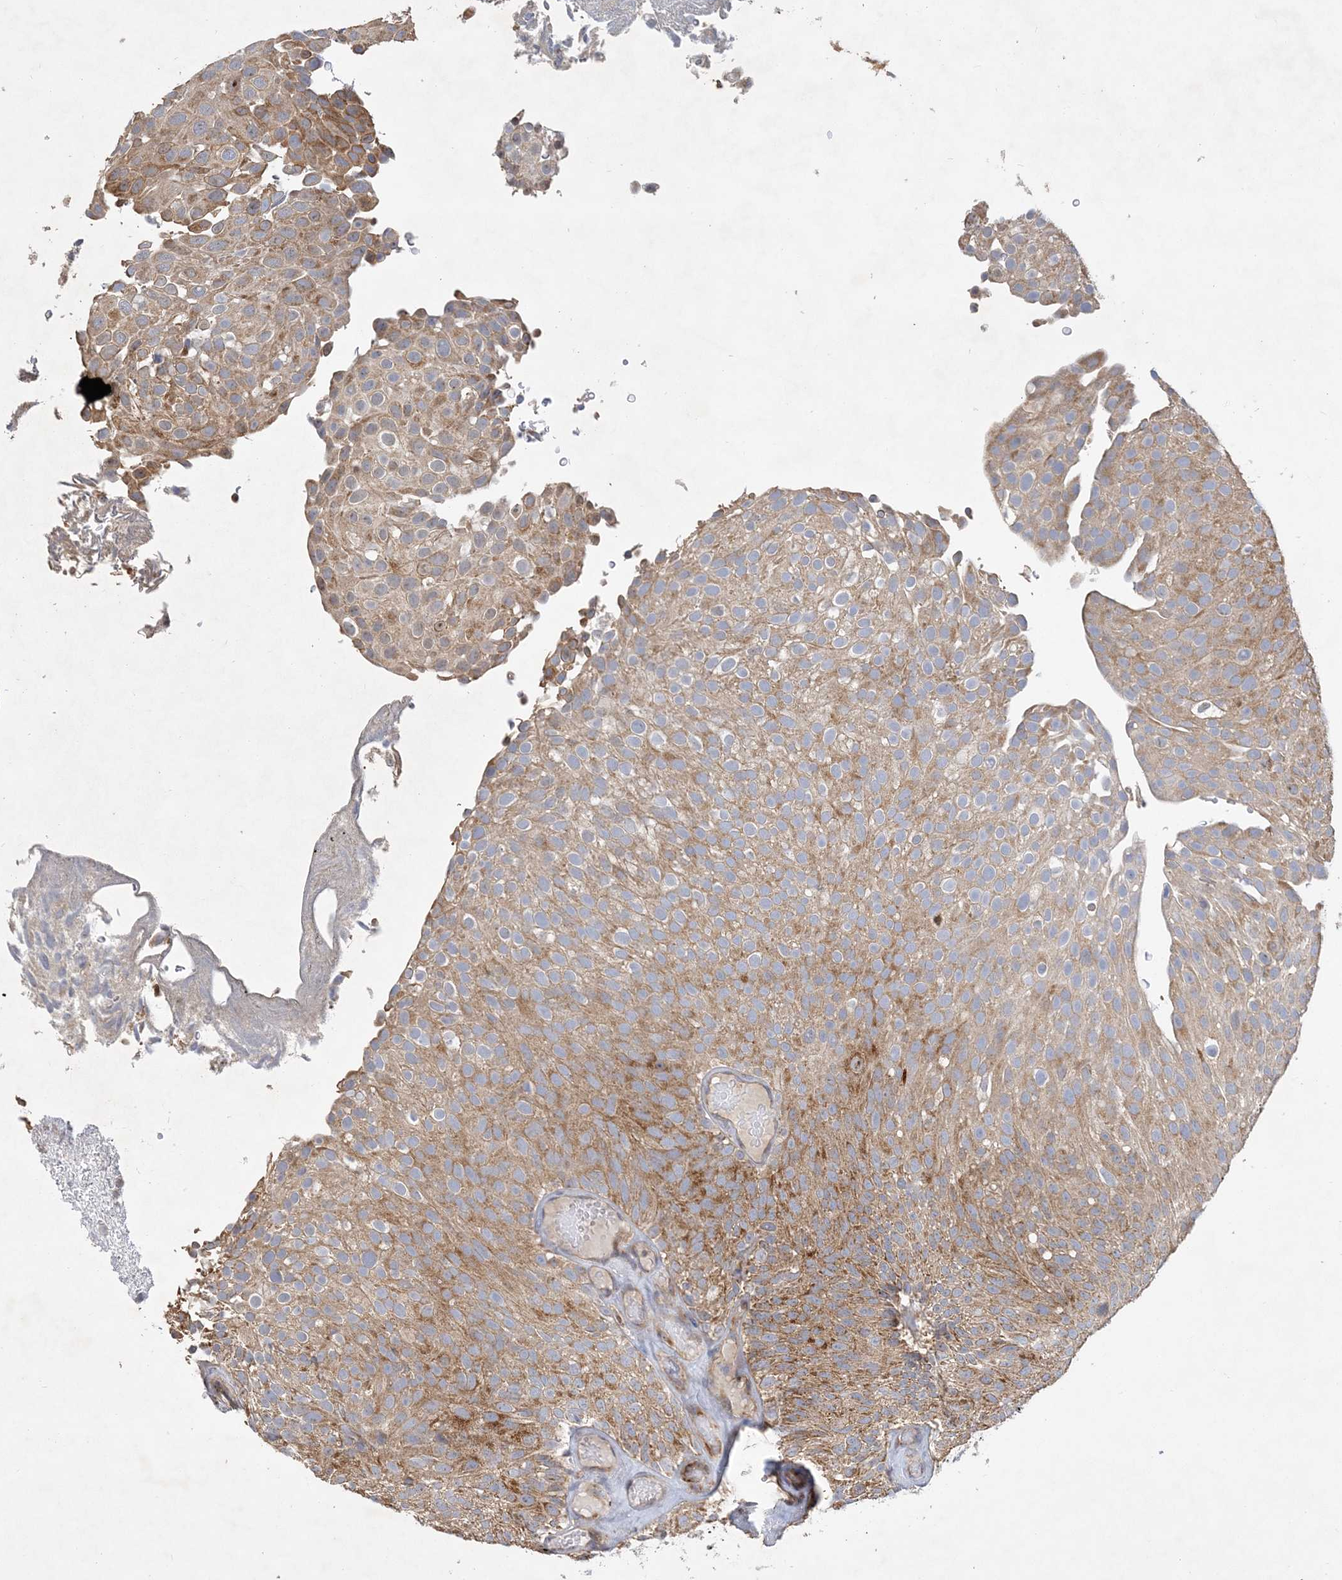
{"staining": {"intensity": "moderate", "quantity": ">75%", "location": "cytoplasmic/membranous"}, "tissue": "urothelial cancer", "cell_type": "Tumor cells", "image_type": "cancer", "snomed": [{"axis": "morphology", "description": "Urothelial carcinoma, Low grade"}, {"axis": "topography", "description": "Urinary bladder"}], "caption": "Protein staining by immunohistochemistry exhibits moderate cytoplasmic/membranous positivity in approximately >75% of tumor cells in urothelial cancer. Ihc stains the protein in brown and the nuclei are stained blue.", "gene": "FEZ2", "patient": {"sex": "male", "age": 78}}